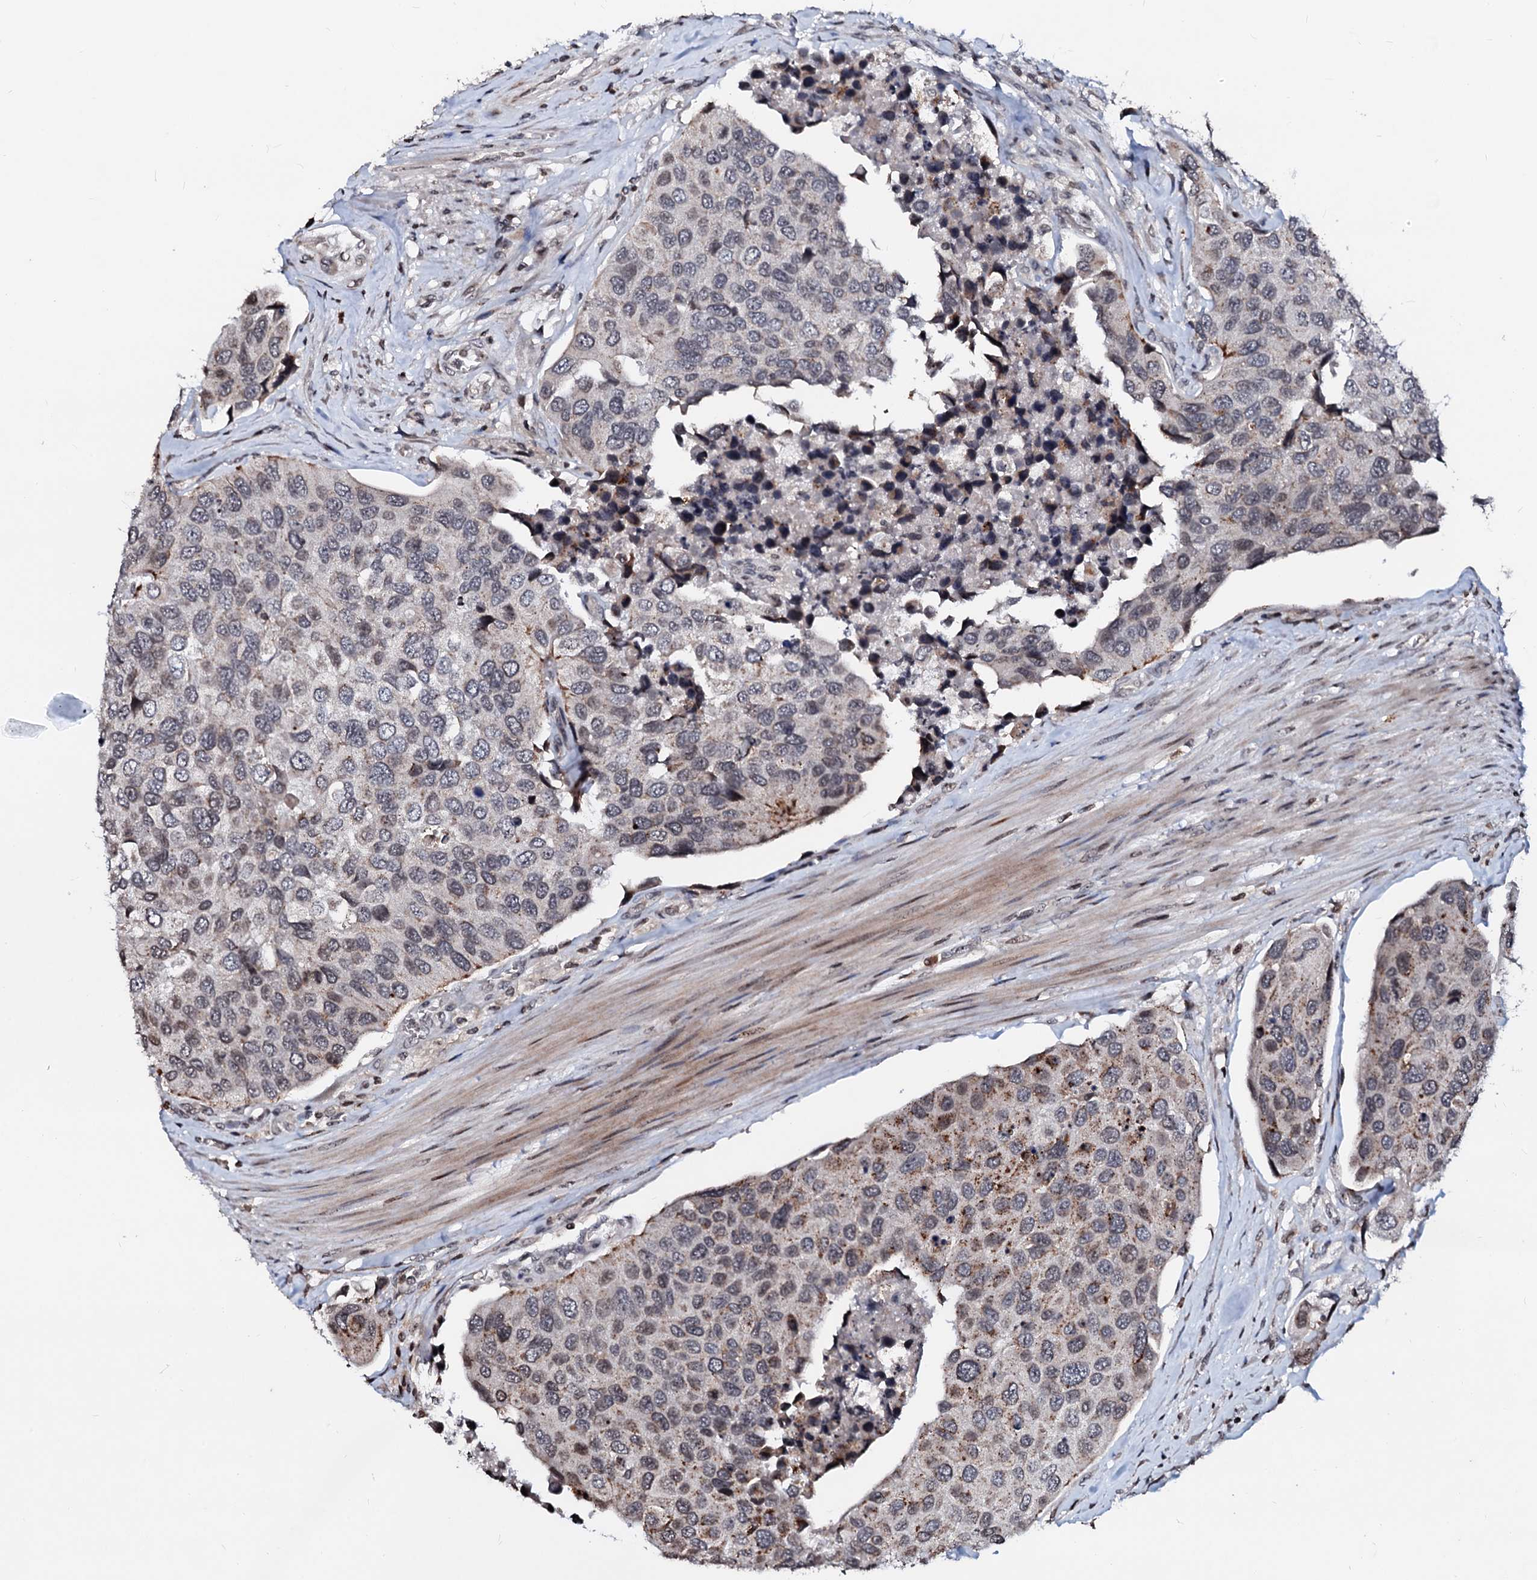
{"staining": {"intensity": "weak", "quantity": "<25%", "location": "cytoplasmic/membranous,nuclear"}, "tissue": "urothelial cancer", "cell_type": "Tumor cells", "image_type": "cancer", "snomed": [{"axis": "morphology", "description": "Urothelial carcinoma, High grade"}, {"axis": "topography", "description": "Urinary bladder"}], "caption": "High power microscopy micrograph of an immunohistochemistry photomicrograph of urothelial cancer, revealing no significant expression in tumor cells.", "gene": "LSM11", "patient": {"sex": "male", "age": 74}}